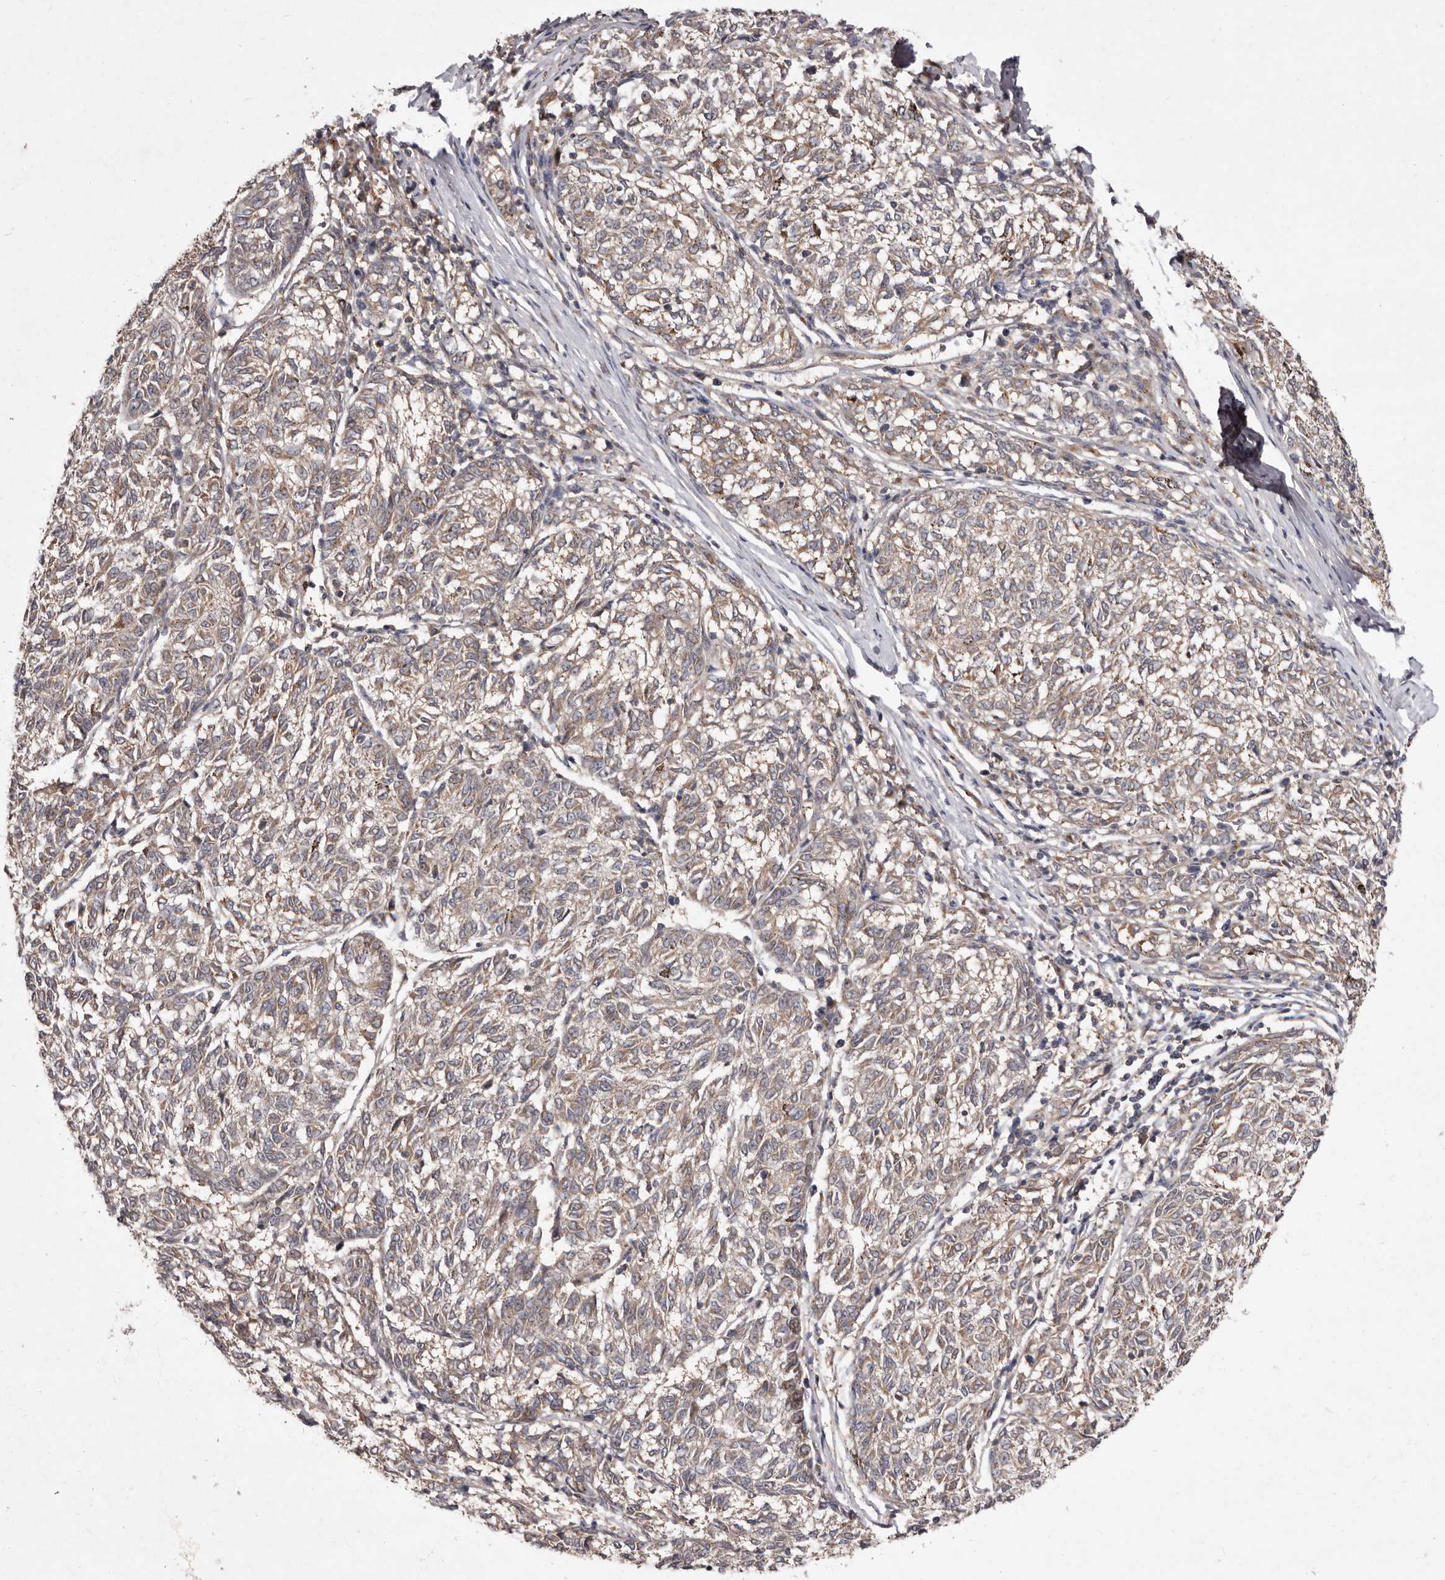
{"staining": {"intensity": "weak", "quantity": ">75%", "location": "cytoplasmic/membranous"}, "tissue": "melanoma", "cell_type": "Tumor cells", "image_type": "cancer", "snomed": [{"axis": "morphology", "description": "Malignant melanoma, NOS"}, {"axis": "topography", "description": "Skin"}], "caption": "An immunohistochemistry histopathology image of neoplastic tissue is shown. Protein staining in brown labels weak cytoplasmic/membranous positivity in melanoma within tumor cells.", "gene": "FLAD1", "patient": {"sex": "female", "age": 72}}